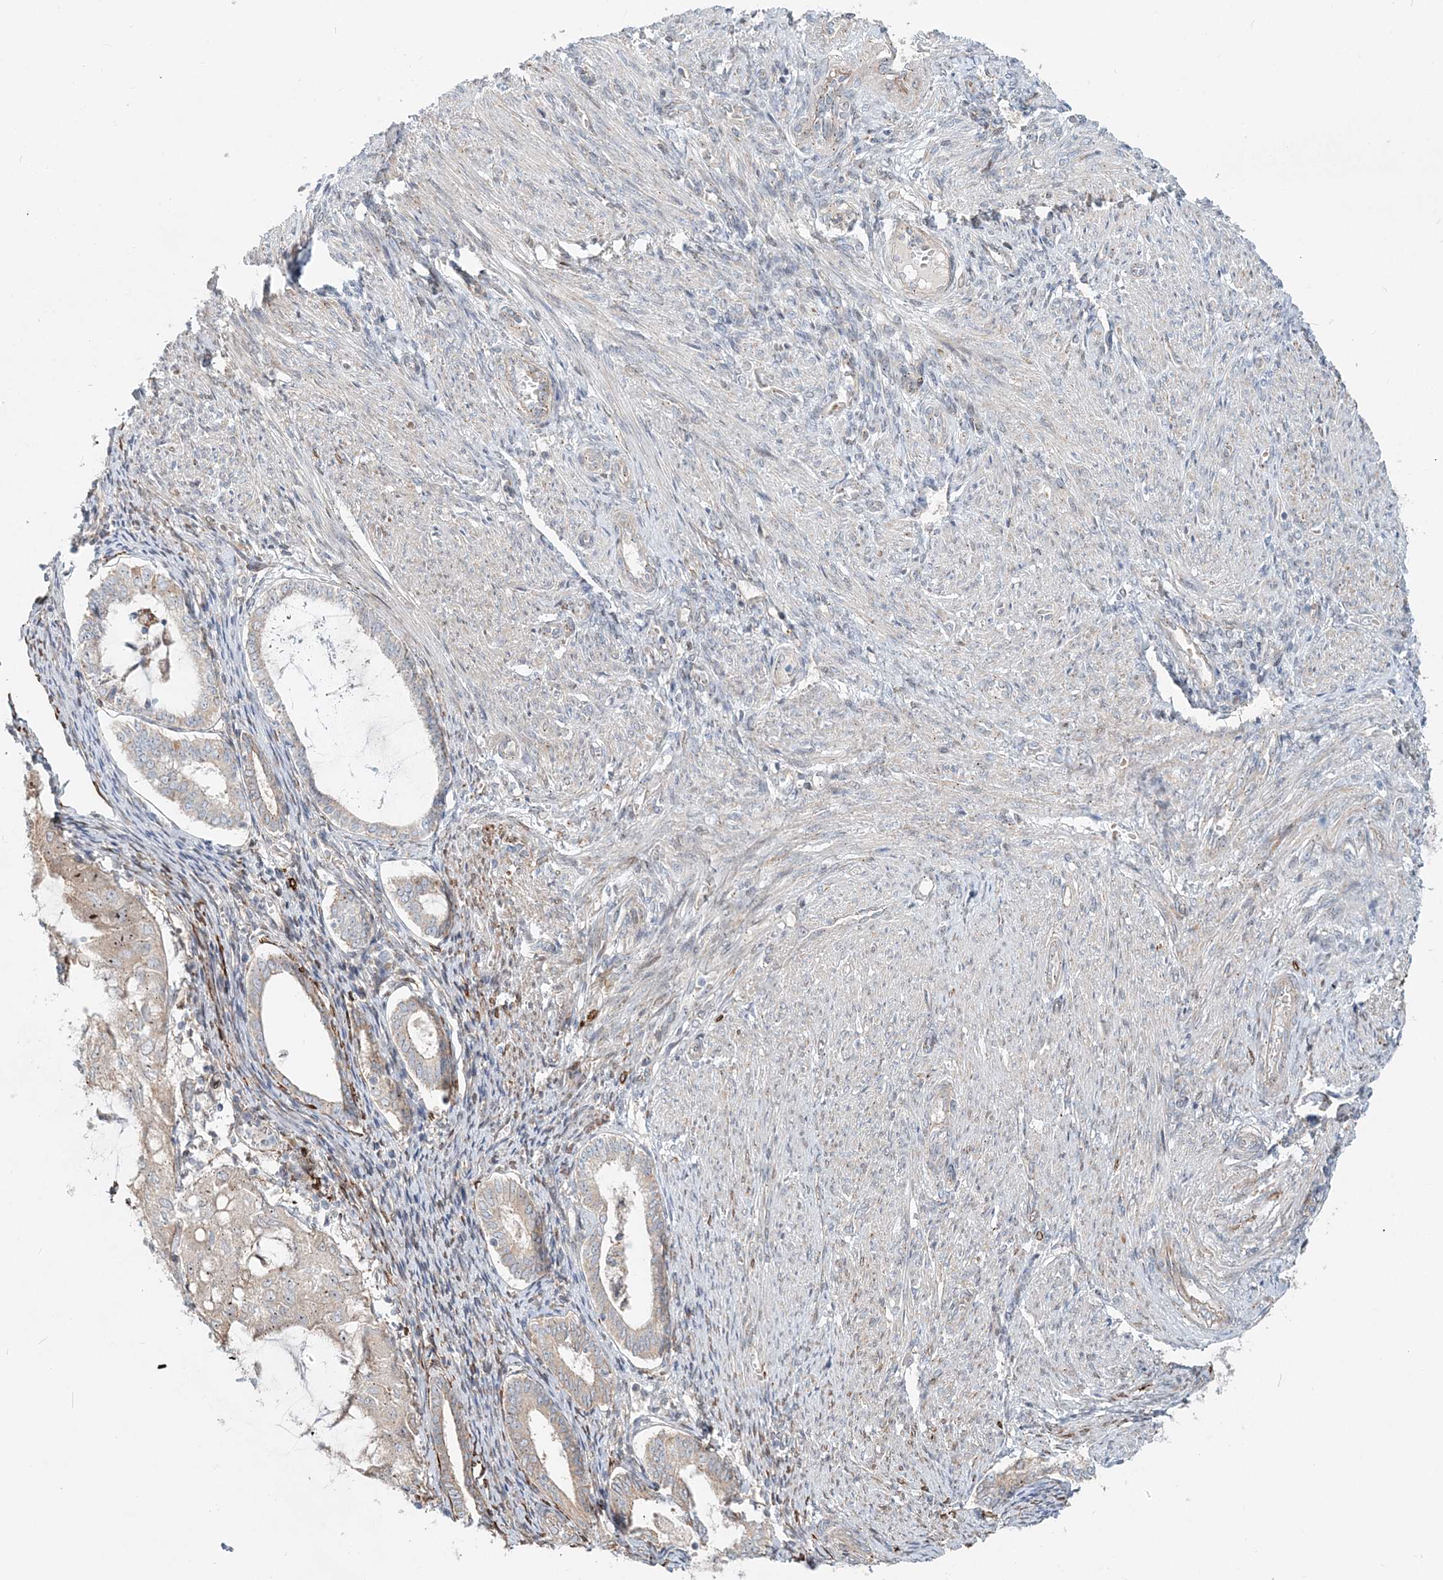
{"staining": {"intensity": "weak", "quantity": "<25%", "location": "cytoplasmic/membranous"}, "tissue": "endometrial cancer", "cell_type": "Tumor cells", "image_type": "cancer", "snomed": [{"axis": "morphology", "description": "Adenocarcinoma, NOS"}, {"axis": "topography", "description": "Endometrium"}], "caption": "Immunohistochemistry photomicrograph of neoplastic tissue: endometrial adenocarcinoma stained with DAB (3,3'-diaminobenzidine) reveals no significant protein staining in tumor cells. Nuclei are stained in blue.", "gene": "CXXC5", "patient": {"sex": "female", "age": 81}}